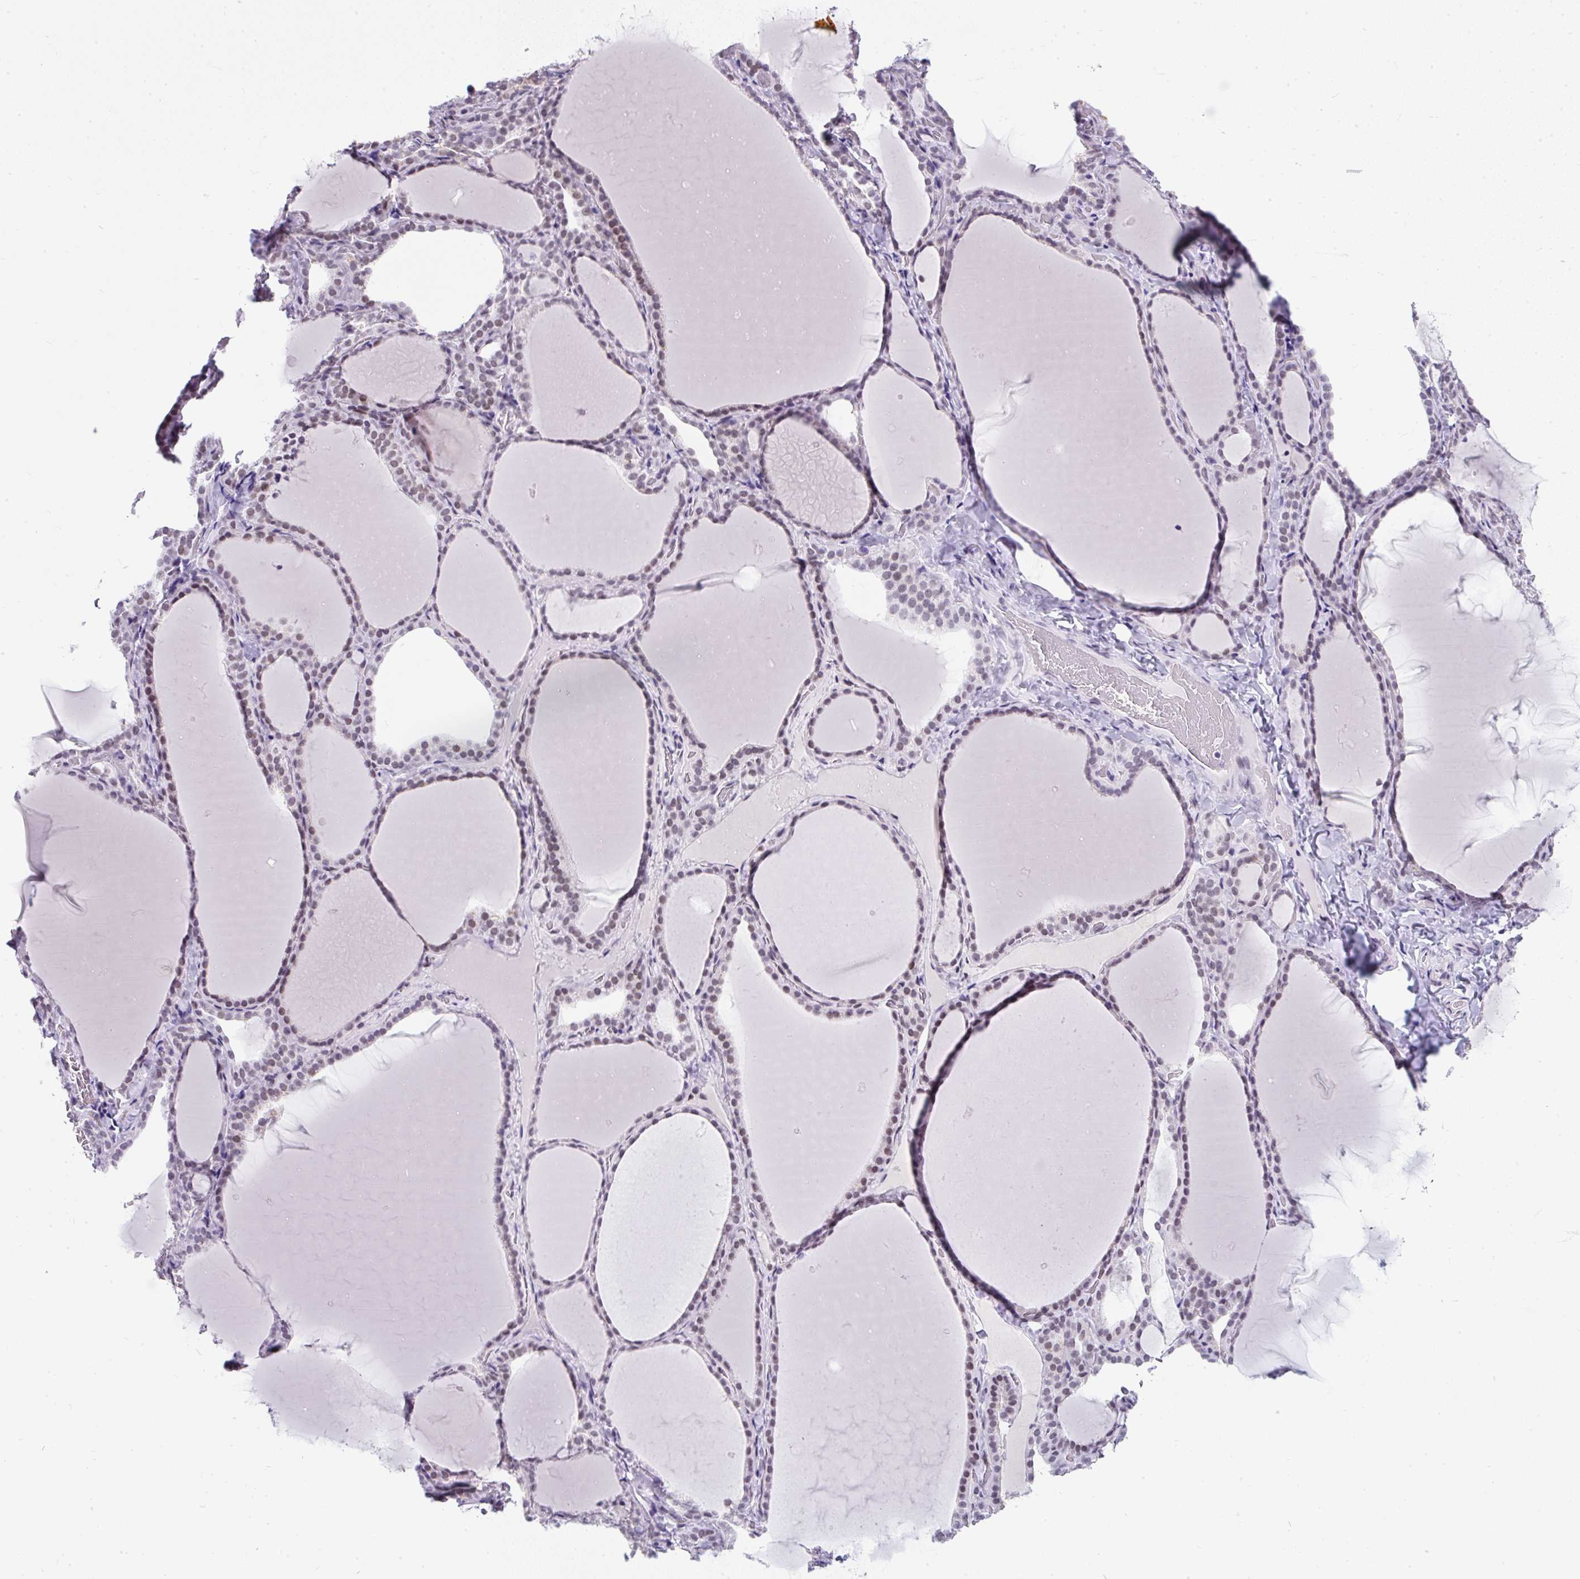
{"staining": {"intensity": "weak", "quantity": "25%-75%", "location": "nuclear"}, "tissue": "thyroid gland", "cell_type": "Glandular cells", "image_type": "normal", "snomed": [{"axis": "morphology", "description": "Normal tissue, NOS"}, {"axis": "topography", "description": "Thyroid gland"}], "caption": "An immunohistochemistry image of benign tissue is shown. Protein staining in brown labels weak nuclear positivity in thyroid gland within glandular cells.", "gene": "PLCXD2", "patient": {"sex": "female", "age": 22}}